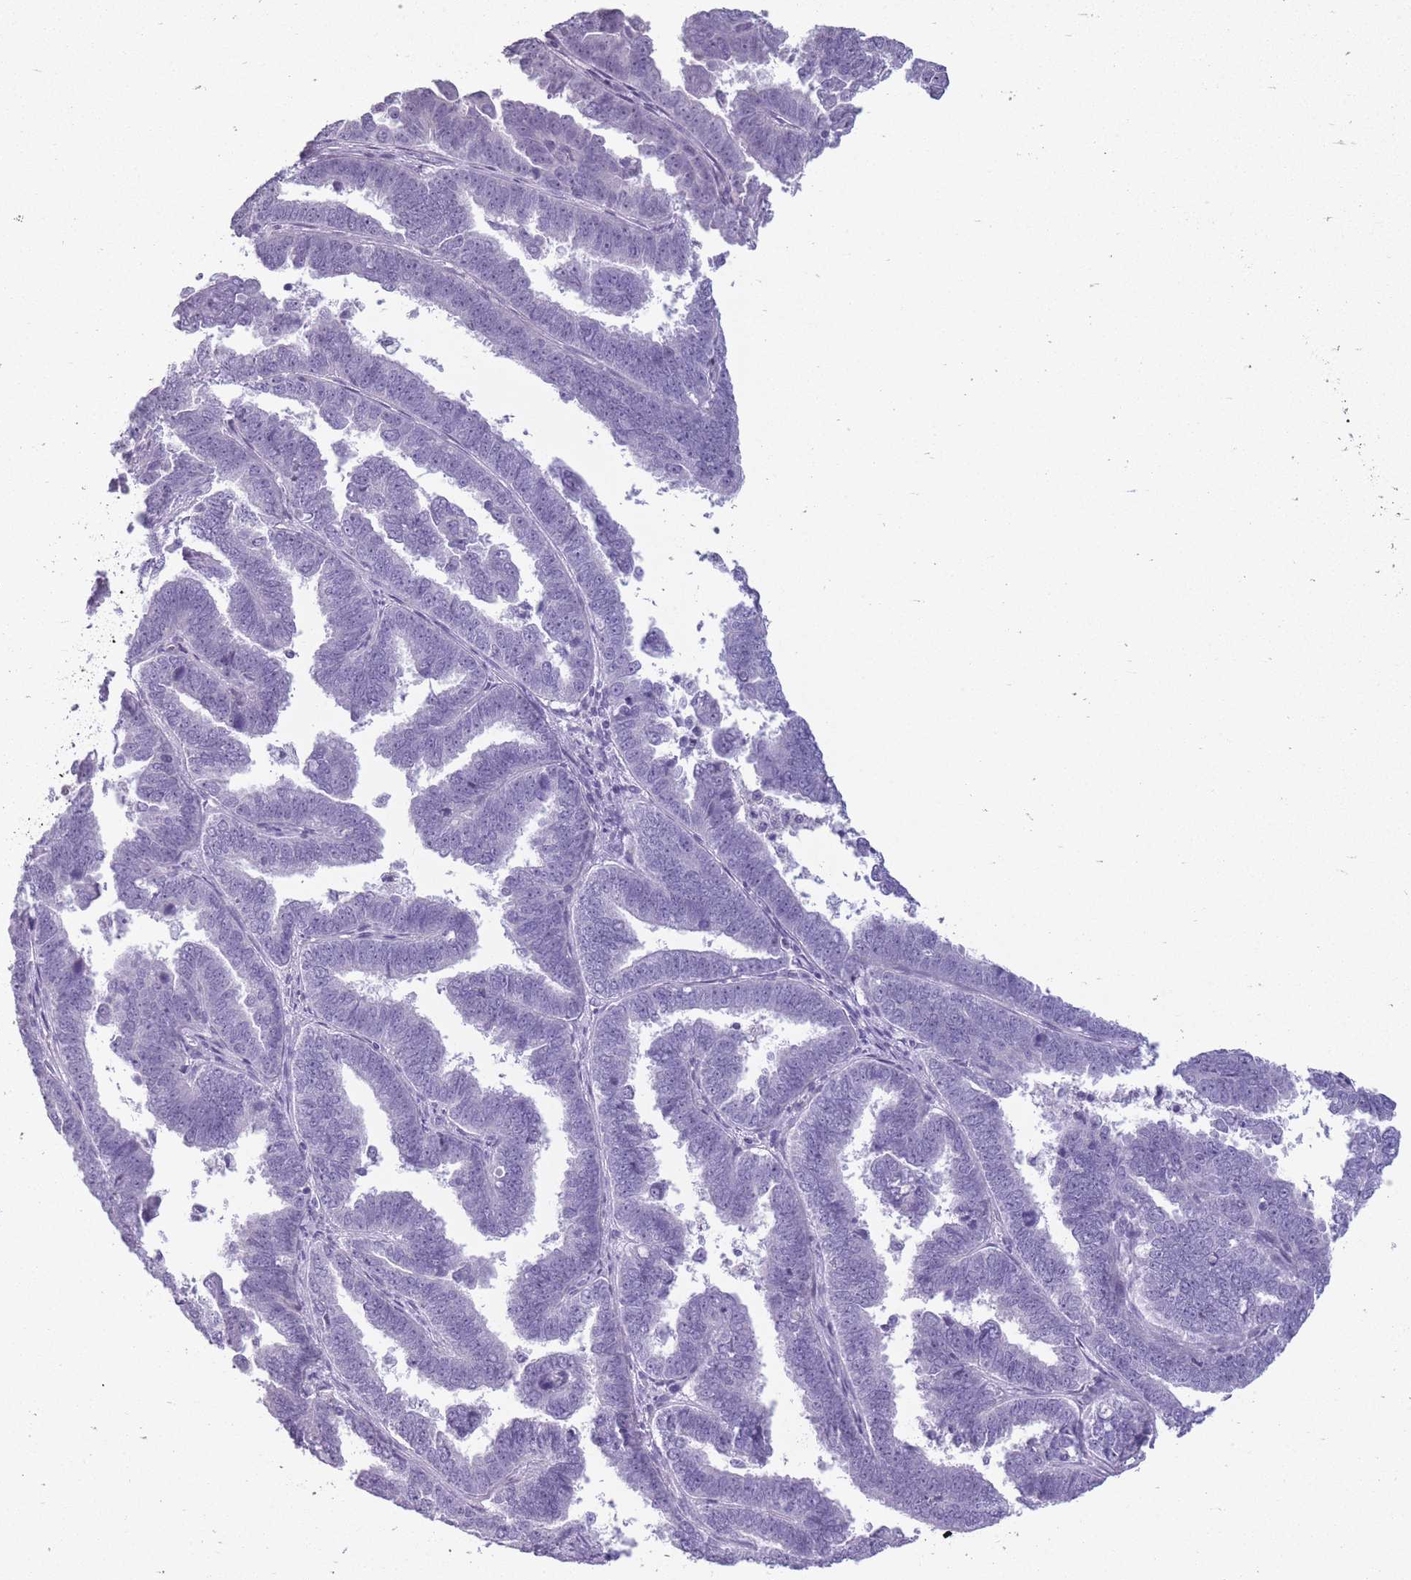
{"staining": {"intensity": "negative", "quantity": "none", "location": "none"}, "tissue": "endometrial cancer", "cell_type": "Tumor cells", "image_type": "cancer", "snomed": [{"axis": "morphology", "description": "Adenocarcinoma, NOS"}, {"axis": "topography", "description": "Endometrium"}], "caption": "DAB immunohistochemical staining of human endometrial cancer exhibits no significant expression in tumor cells.", "gene": "GOLGA6D", "patient": {"sex": "female", "age": 75}}